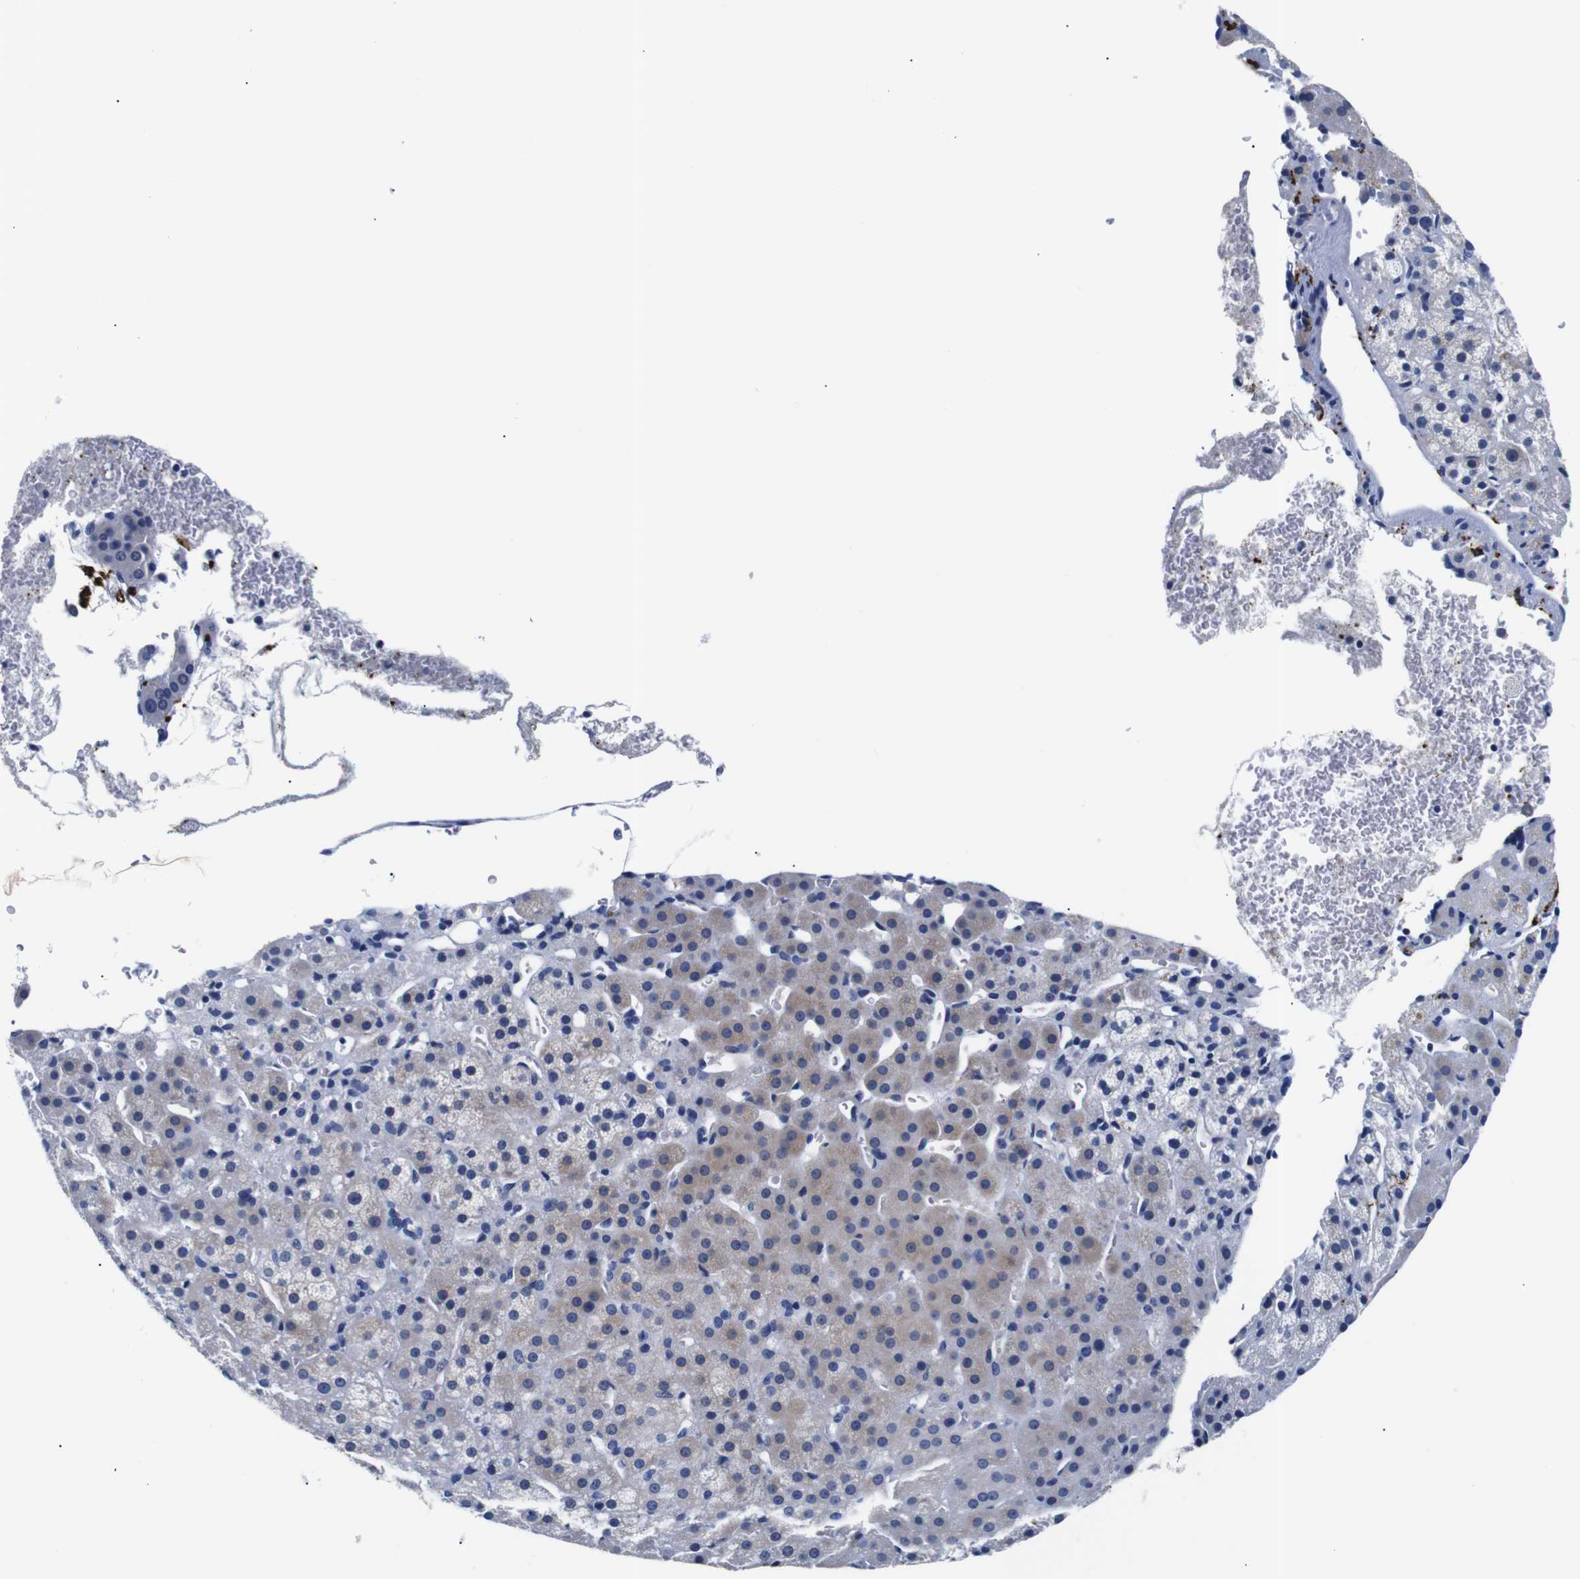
{"staining": {"intensity": "negative", "quantity": "none", "location": "none"}, "tissue": "adrenal gland", "cell_type": "Glandular cells", "image_type": "normal", "snomed": [{"axis": "morphology", "description": "Normal tissue, NOS"}, {"axis": "topography", "description": "Adrenal gland"}], "caption": "Glandular cells are negative for brown protein staining in benign adrenal gland. The staining is performed using DAB (3,3'-diaminobenzidine) brown chromogen with nuclei counter-stained in using hematoxylin.", "gene": "GAP43", "patient": {"sex": "female", "age": 57}}